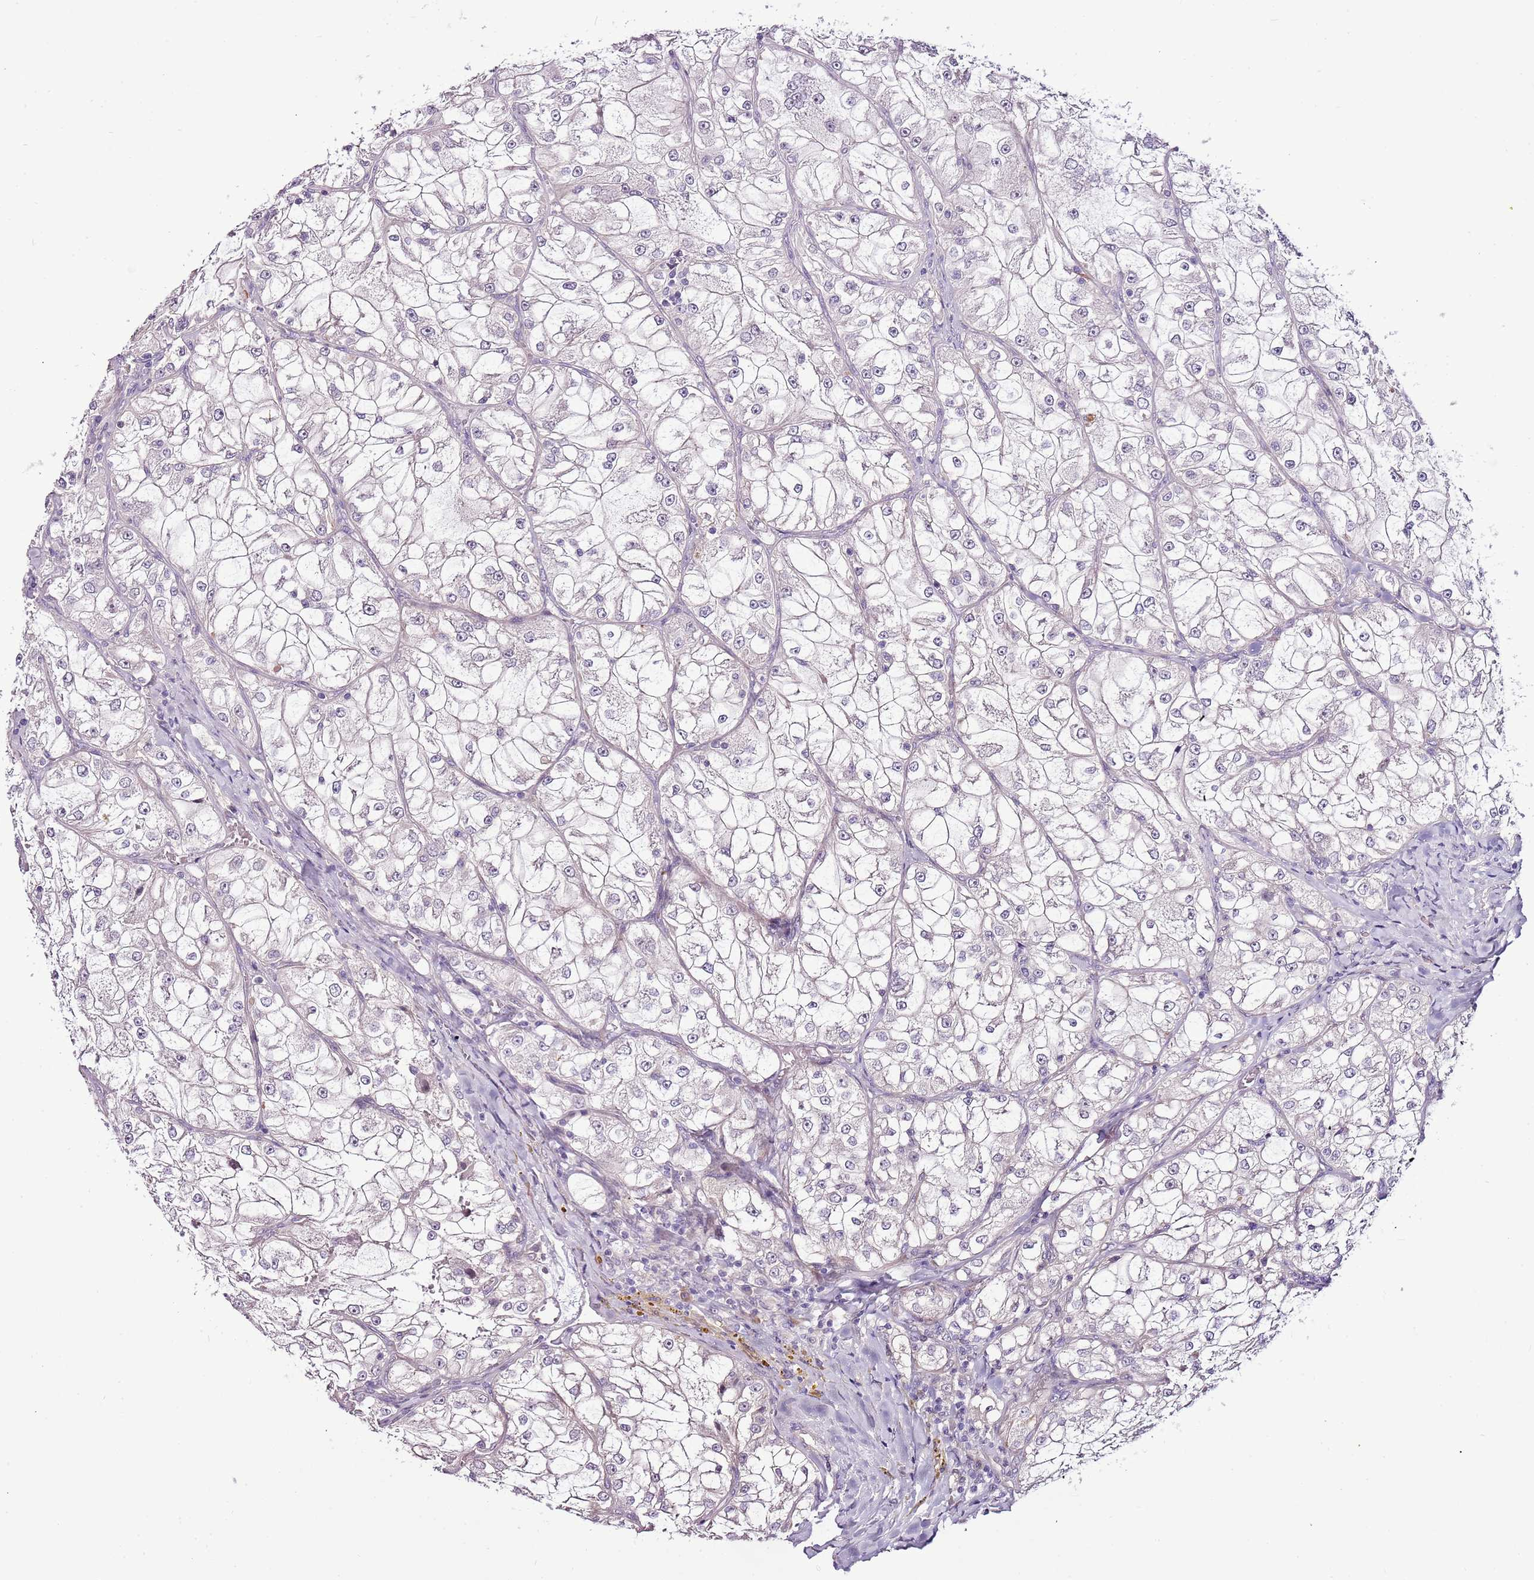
{"staining": {"intensity": "negative", "quantity": "none", "location": "none"}, "tissue": "renal cancer", "cell_type": "Tumor cells", "image_type": "cancer", "snomed": [{"axis": "morphology", "description": "Adenocarcinoma, NOS"}, {"axis": "topography", "description": "Kidney"}], "caption": "Tumor cells show no significant staining in renal cancer (adenocarcinoma).", "gene": "NKX2-3", "patient": {"sex": "female", "age": 72}}